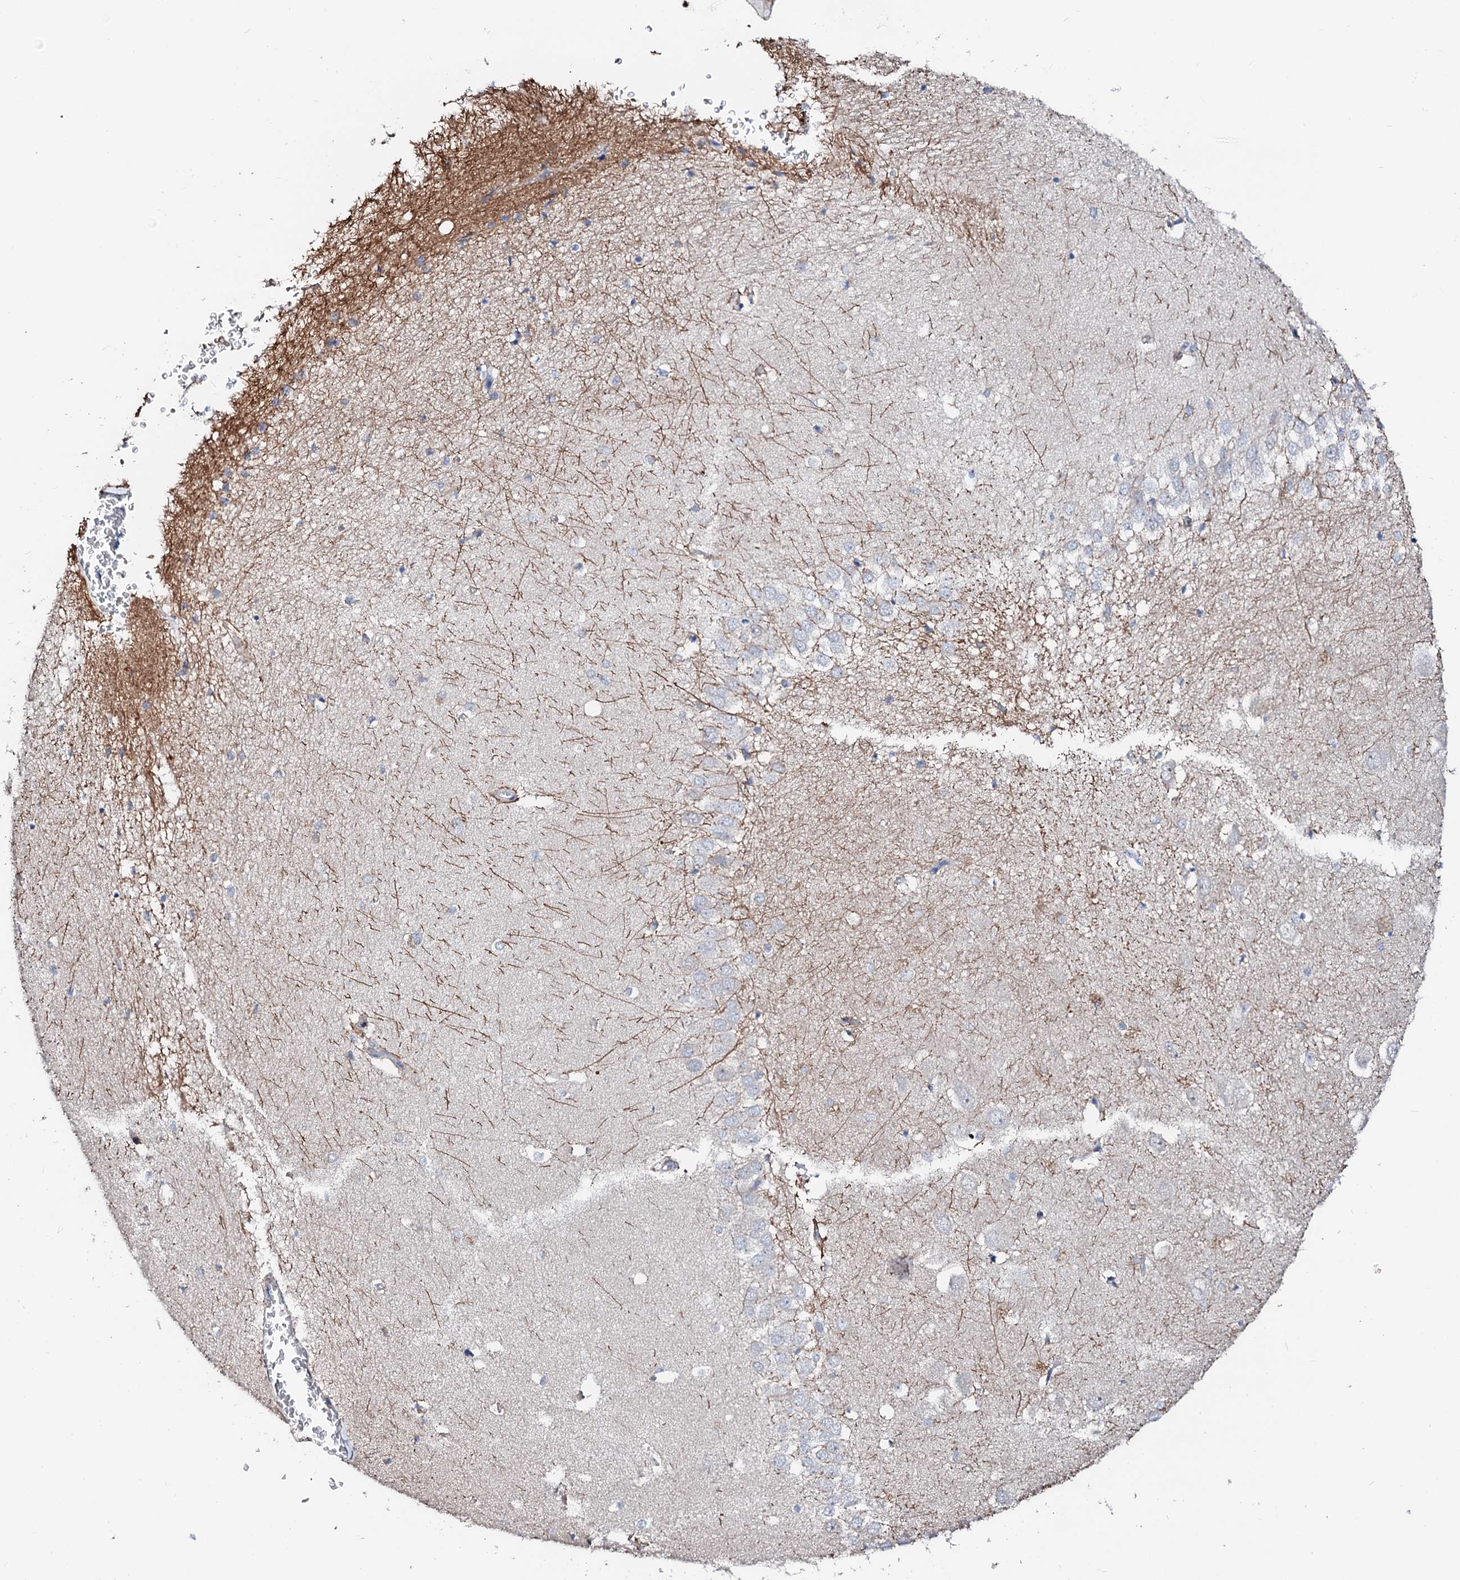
{"staining": {"intensity": "negative", "quantity": "none", "location": "none"}, "tissue": "hippocampus", "cell_type": "Glial cells", "image_type": "normal", "snomed": [{"axis": "morphology", "description": "Normal tissue, NOS"}, {"axis": "topography", "description": "Hippocampus"}], "caption": "The immunohistochemistry image has no significant positivity in glial cells of hippocampus.", "gene": "SLC10A7", "patient": {"sex": "female", "age": 64}}